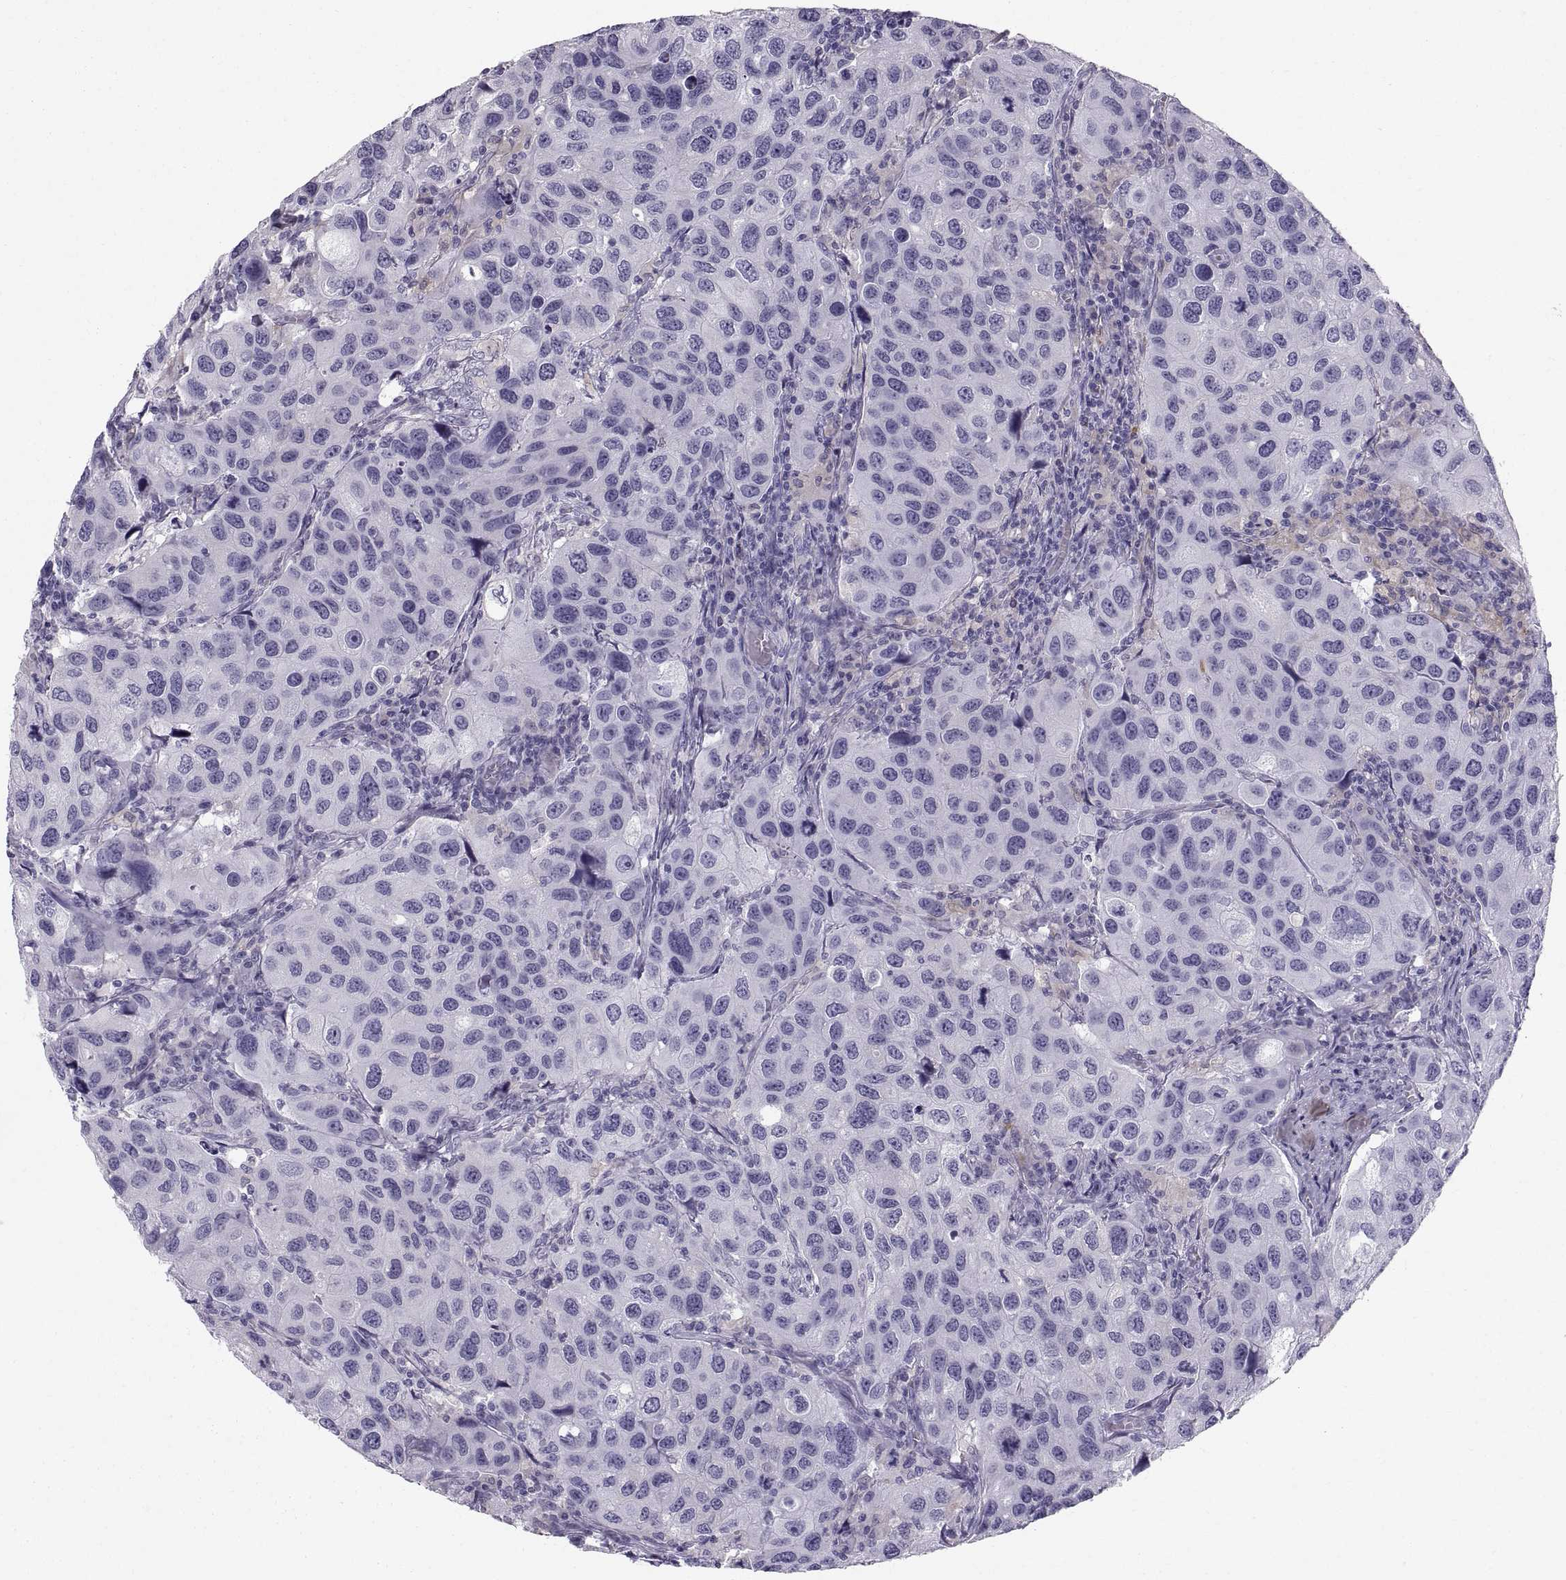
{"staining": {"intensity": "negative", "quantity": "none", "location": "none"}, "tissue": "urothelial cancer", "cell_type": "Tumor cells", "image_type": "cancer", "snomed": [{"axis": "morphology", "description": "Urothelial carcinoma, High grade"}, {"axis": "topography", "description": "Urinary bladder"}], "caption": "IHC of urothelial cancer reveals no expression in tumor cells. Brightfield microscopy of IHC stained with DAB (brown) and hematoxylin (blue), captured at high magnification.", "gene": "SLC22A6", "patient": {"sex": "male", "age": 79}}